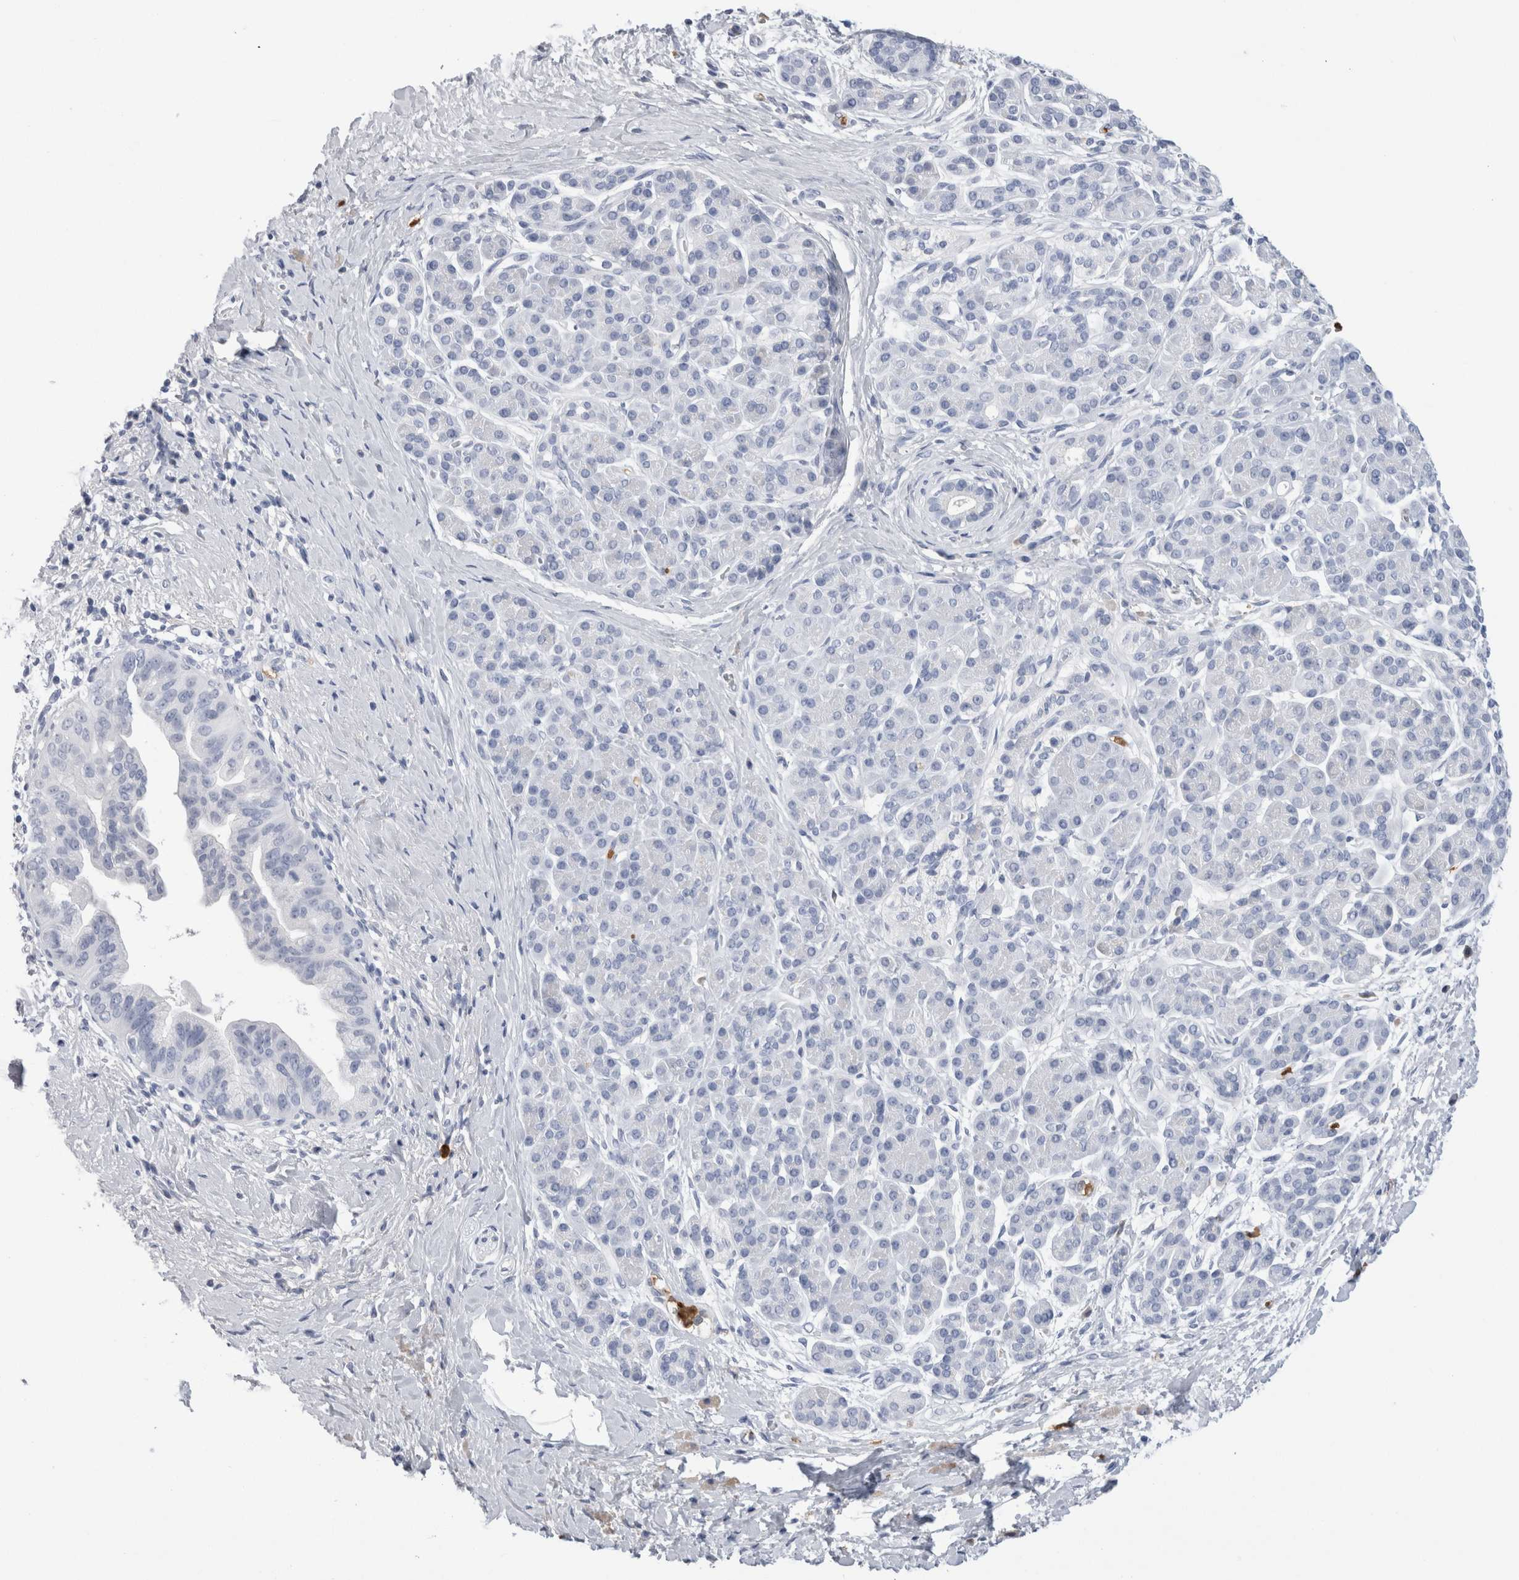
{"staining": {"intensity": "negative", "quantity": "none", "location": "none"}, "tissue": "pancreatic cancer", "cell_type": "Tumor cells", "image_type": "cancer", "snomed": [{"axis": "morphology", "description": "Adenocarcinoma, NOS"}, {"axis": "topography", "description": "Pancreas"}], "caption": "The IHC image has no significant positivity in tumor cells of pancreatic cancer tissue.", "gene": "S100A12", "patient": {"sex": "male", "age": 55}}